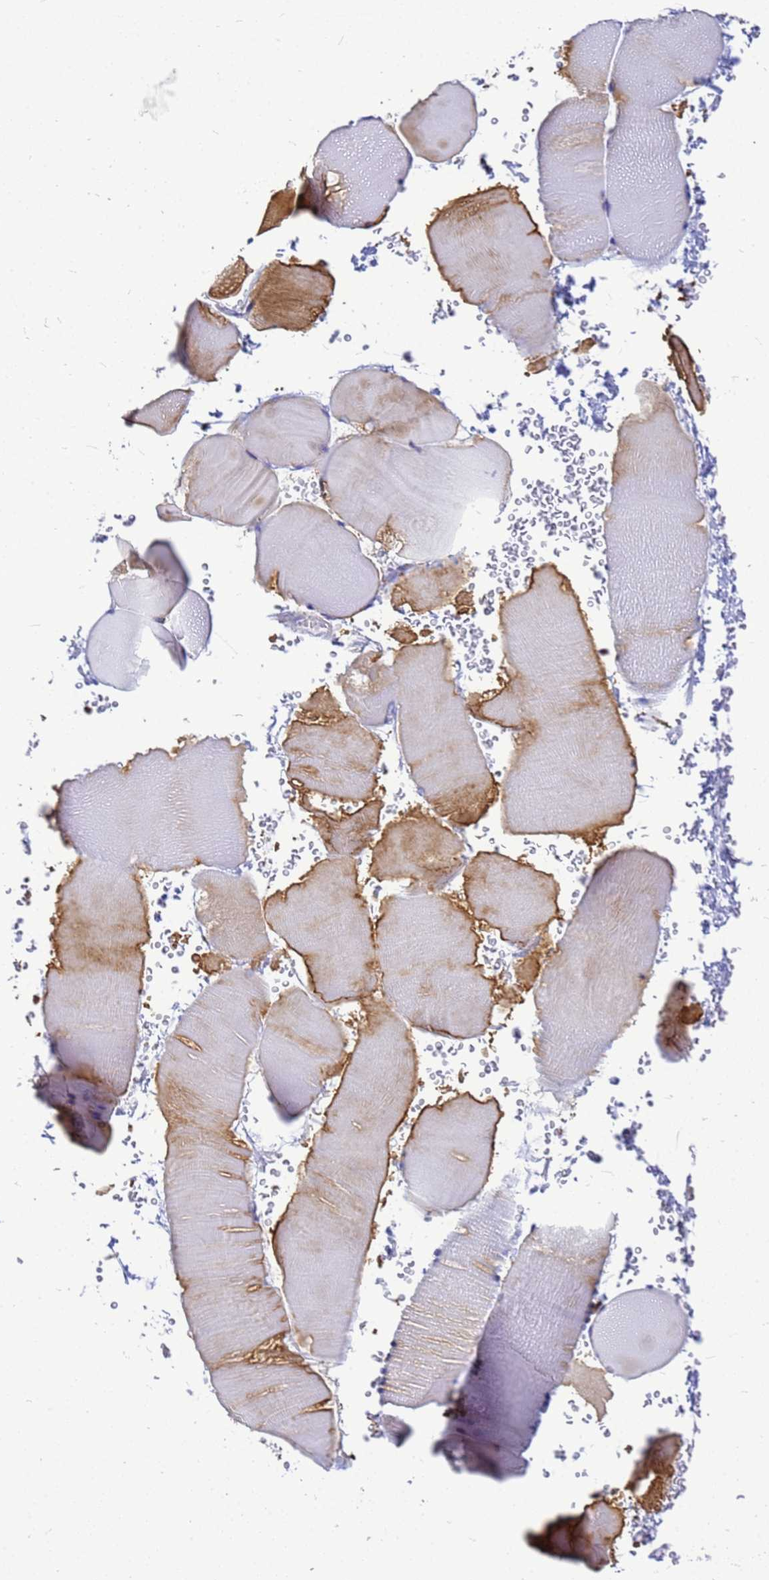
{"staining": {"intensity": "strong", "quantity": "25%-75%", "location": "cytoplasmic/membranous,nuclear"}, "tissue": "skeletal muscle", "cell_type": "Myocytes", "image_type": "normal", "snomed": [{"axis": "morphology", "description": "Normal tissue, NOS"}, {"axis": "topography", "description": "Skeletal muscle"}], "caption": "Strong cytoplasmic/membranous,nuclear protein expression is seen in about 25%-75% of myocytes in skeletal muscle.", "gene": "SART3", "patient": {"sex": "male", "age": 62}}